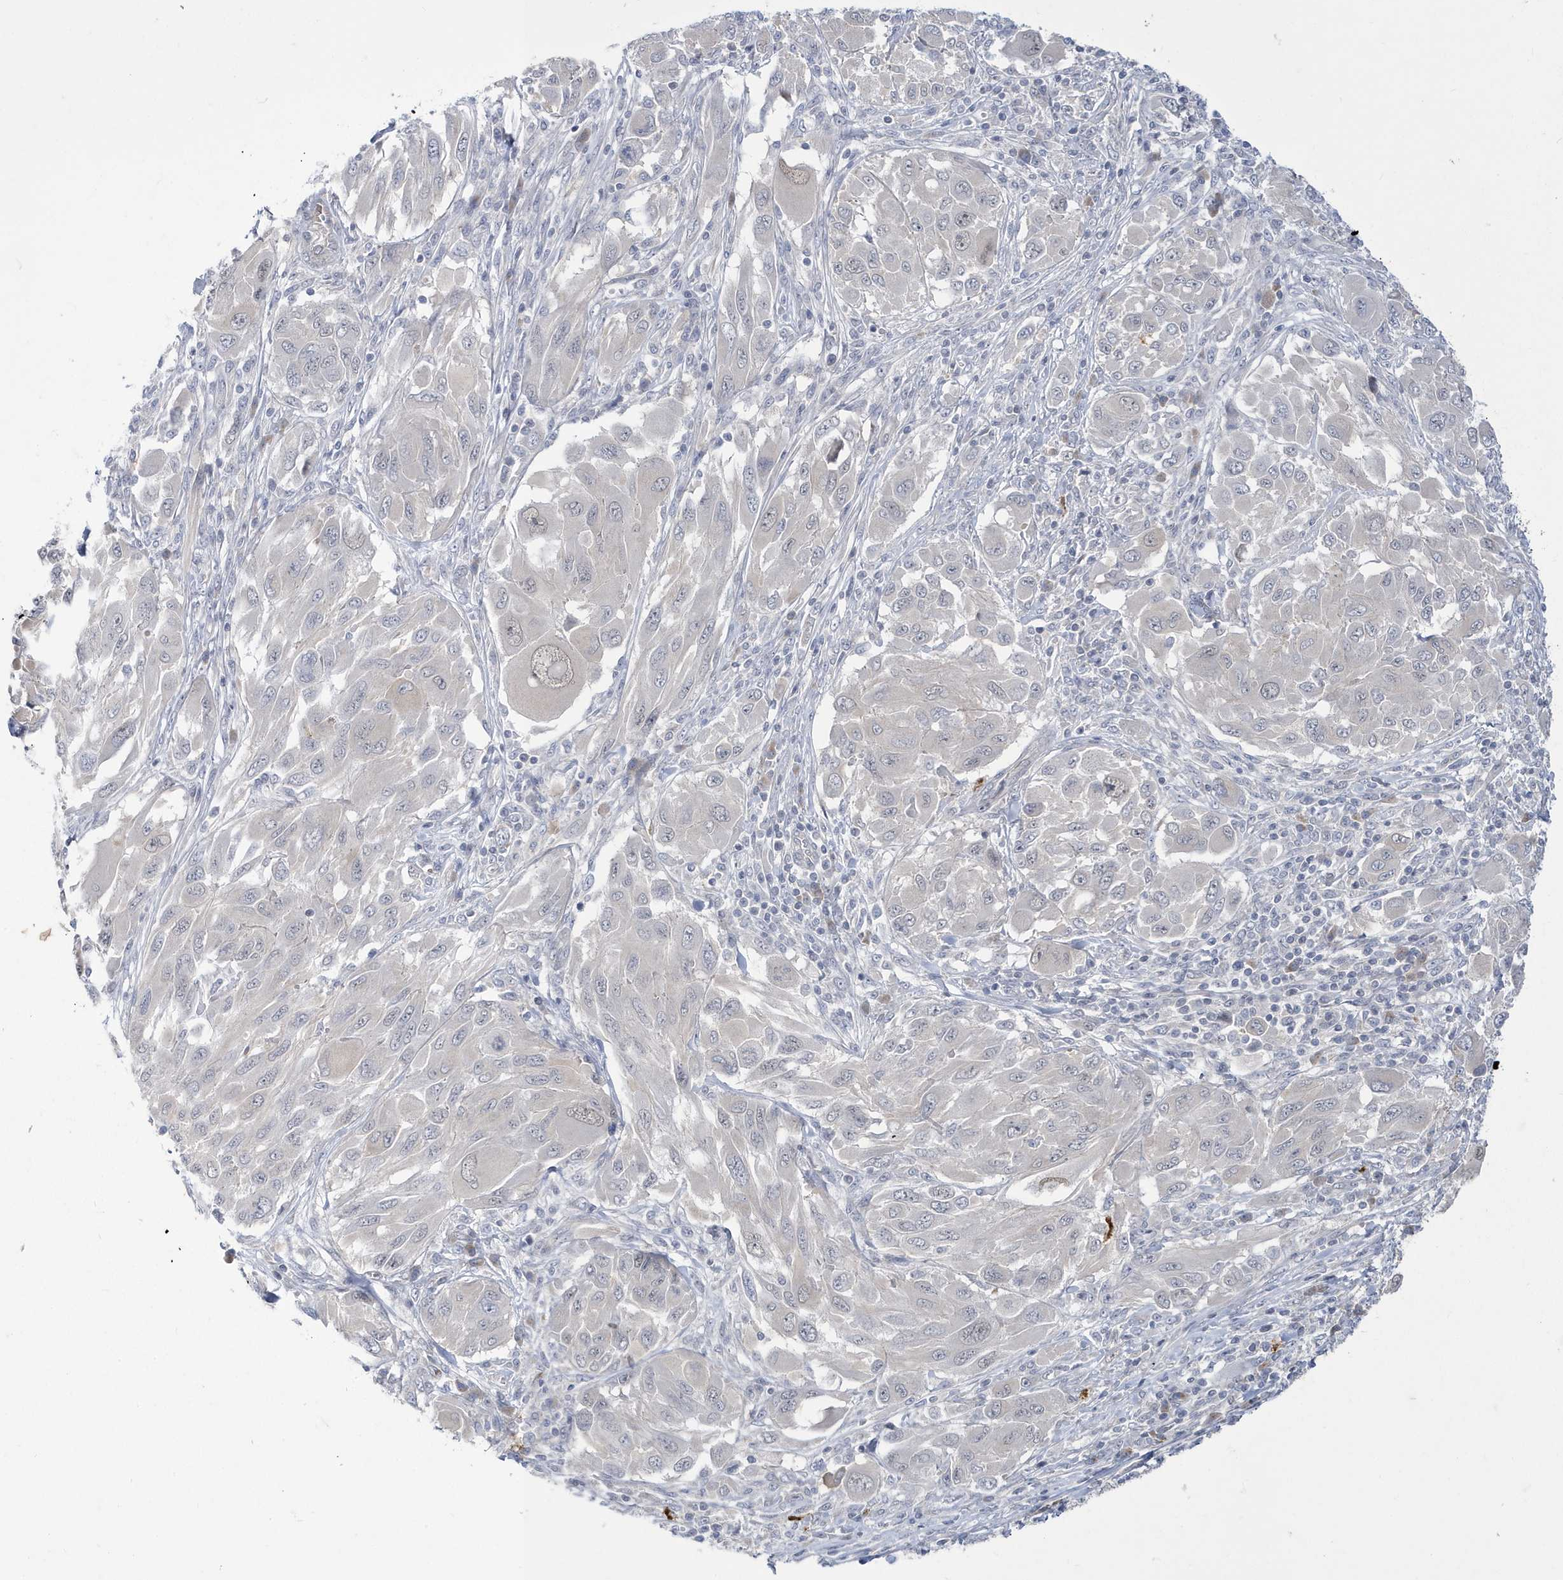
{"staining": {"intensity": "negative", "quantity": "none", "location": "none"}, "tissue": "melanoma", "cell_type": "Tumor cells", "image_type": "cancer", "snomed": [{"axis": "morphology", "description": "Malignant melanoma, NOS"}, {"axis": "topography", "description": "Skin"}], "caption": "Malignant melanoma was stained to show a protein in brown. There is no significant expression in tumor cells. (DAB (3,3'-diaminobenzidine) immunohistochemistry (IHC) with hematoxylin counter stain).", "gene": "ZNF654", "patient": {"sex": "female", "age": 91}}